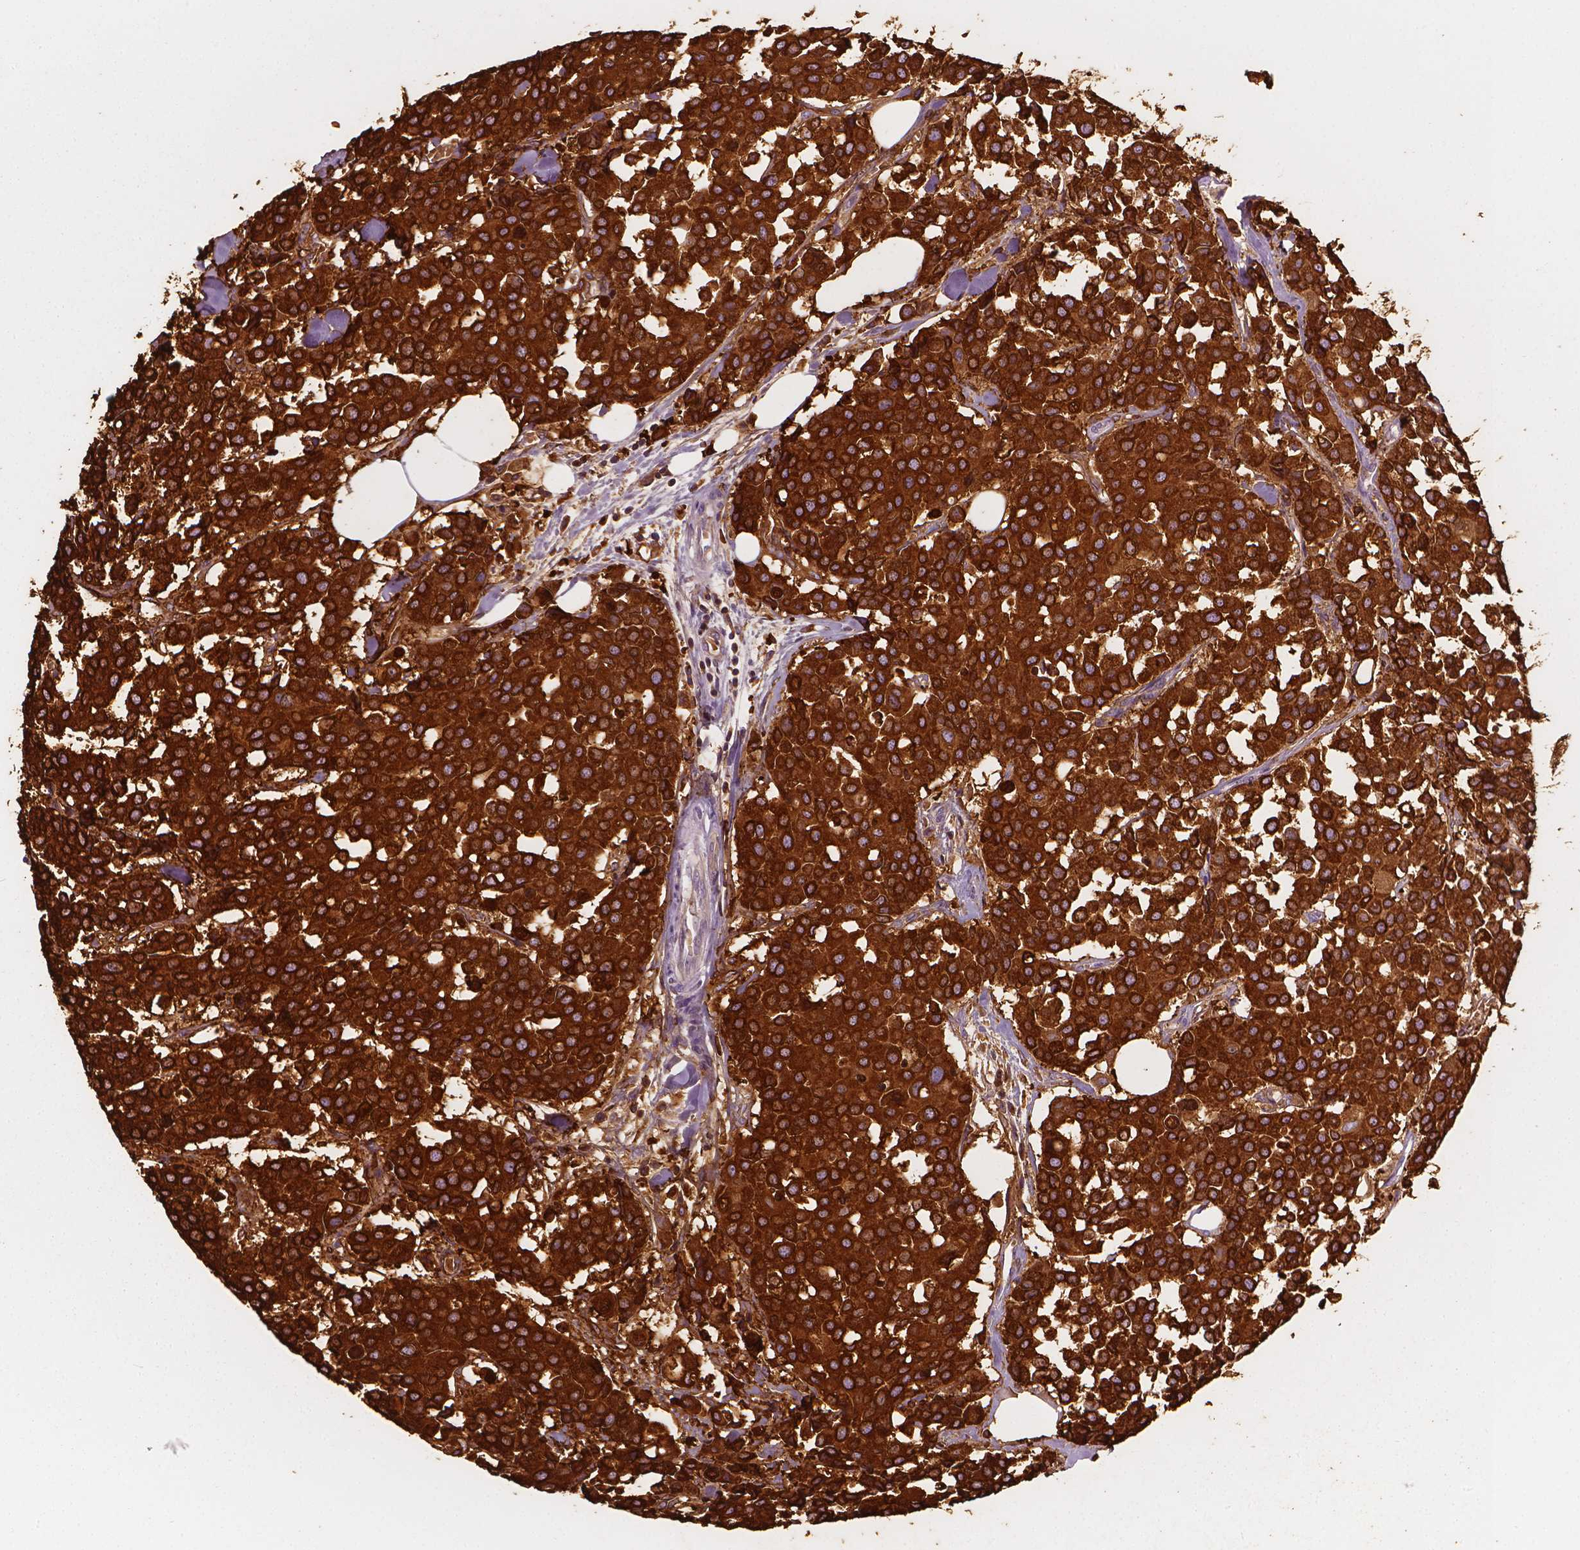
{"staining": {"intensity": "strong", "quantity": ">75%", "location": "cytoplasmic/membranous"}, "tissue": "carcinoid", "cell_type": "Tumor cells", "image_type": "cancer", "snomed": [{"axis": "morphology", "description": "Carcinoid, malignant, NOS"}, {"axis": "topography", "description": "Colon"}], "caption": "IHC (DAB (3,3'-diaminobenzidine)) staining of carcinoid (malignant) displays strong cytoplasmic/membranous protein expression in approximately >75% of tumor cells.", "gene": "CES1", "patient": {"sex": "male", "age": 81}}